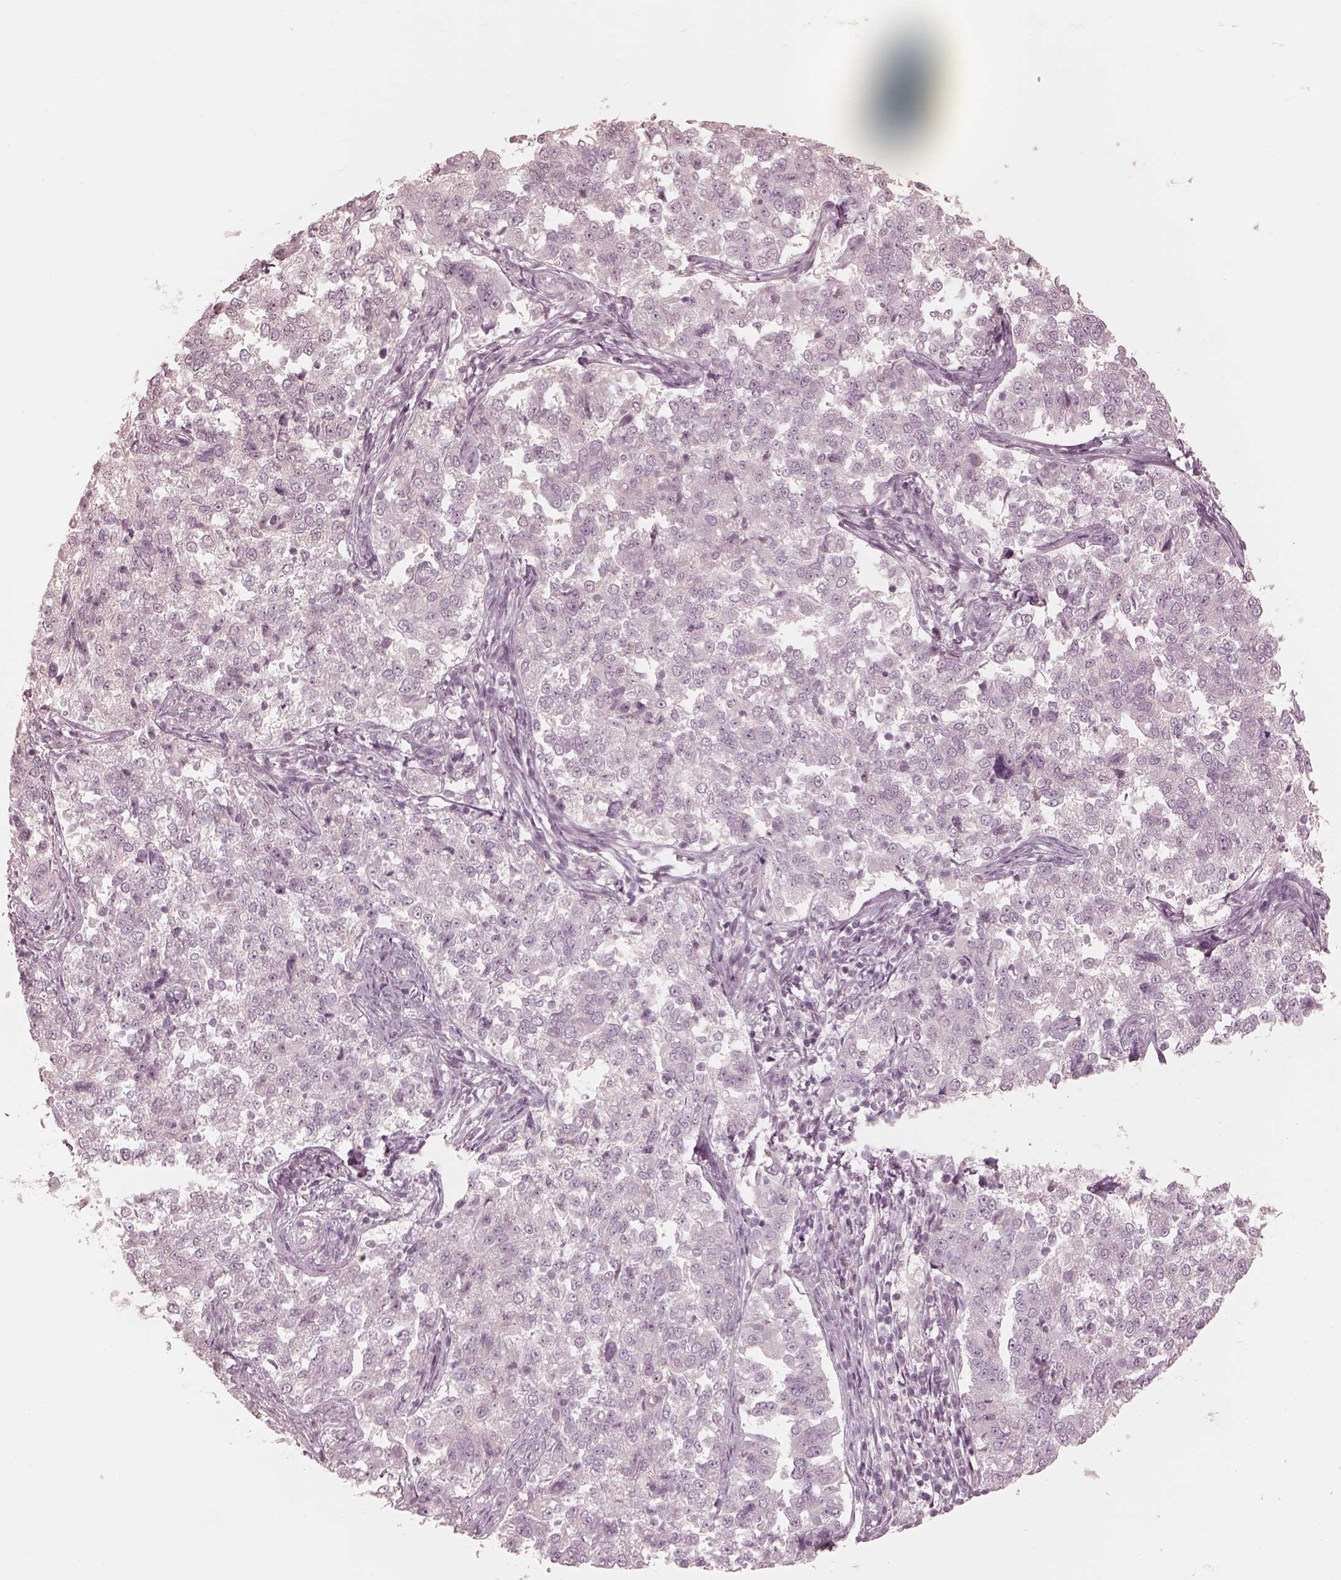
{"staining": {"intensity": "negative", "quantity": "none", "location": "none"}, "tissue": "endometrial cancer", "cell_type": "Tumor cells", "image_type": "cancer", "snomed": [{"axis": "morphology", "description": "Adenocarcinoma, NOS"}, {"axis": "topography", "description": "Endometrium"}], "caption": "This photomicrograph is of endometrial cancer stained with immunohistochemistry to label a protein in brown with the nuclei are counter-stained blue. There is no expression in tumor cells.", "gene": "CALR3", "patient": {"sex": "female", "age": 43}}